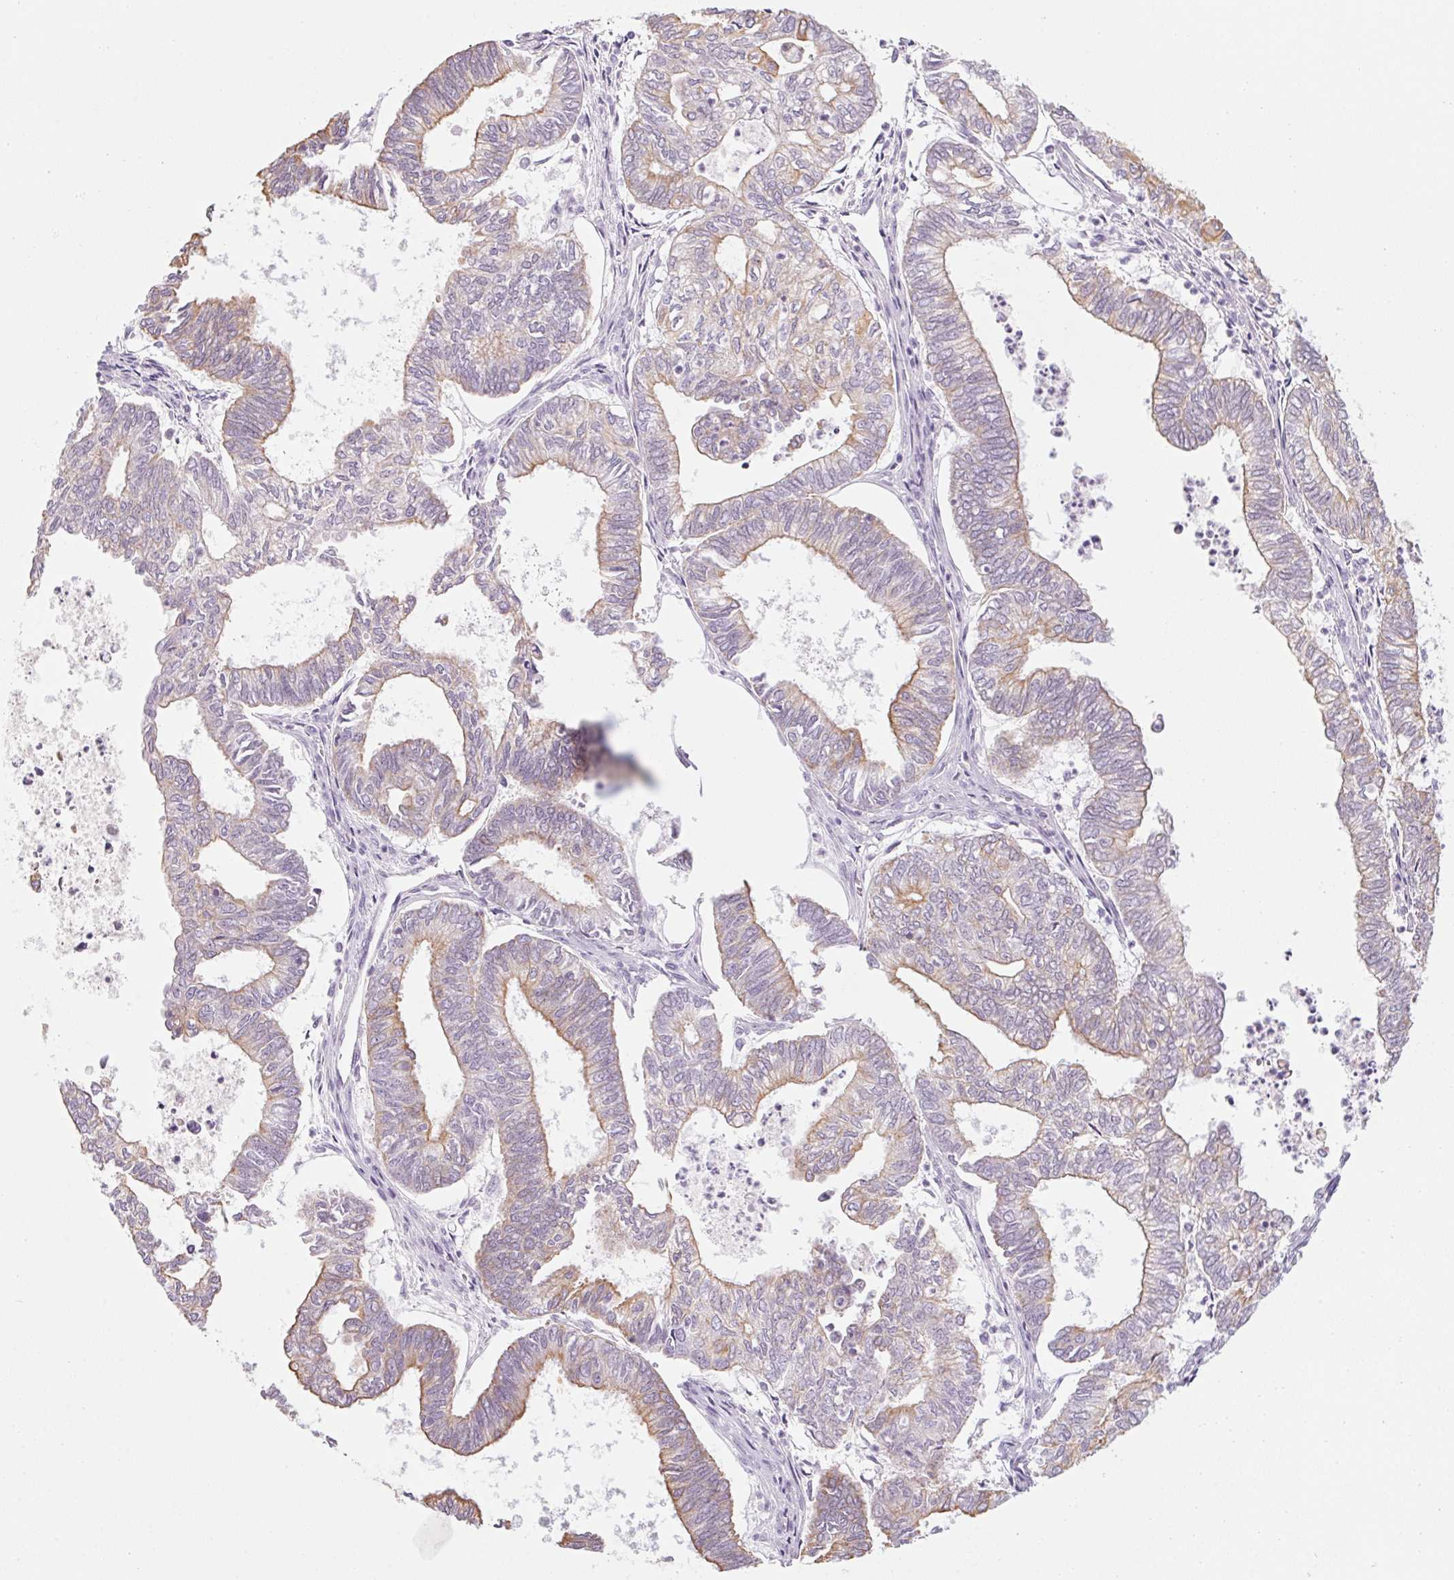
{"staining": {"intensity": "moderate", "quantity": ">75%", "location": "cytoplasmic/membranous"}, "tissue": "ovarian cancer", "cell_type": "Tumor cells", "image_type": "cancer", "snomed": [{"axis": "morphology", "description": "Carcinoma, endometroid"}, {"axis": "topography", "description": "Ovary"}], "caption": "DAB immunohistochemical staining of human ovarian cancer demonstrates moderate cytoplasmic/membranous protein positivity in approximately >75% of tumor cells. (DAB IHC with brightfield microscopy, high magnification).", "gene": "RPTN", "patient": {"sex": "female", "age": 64}}